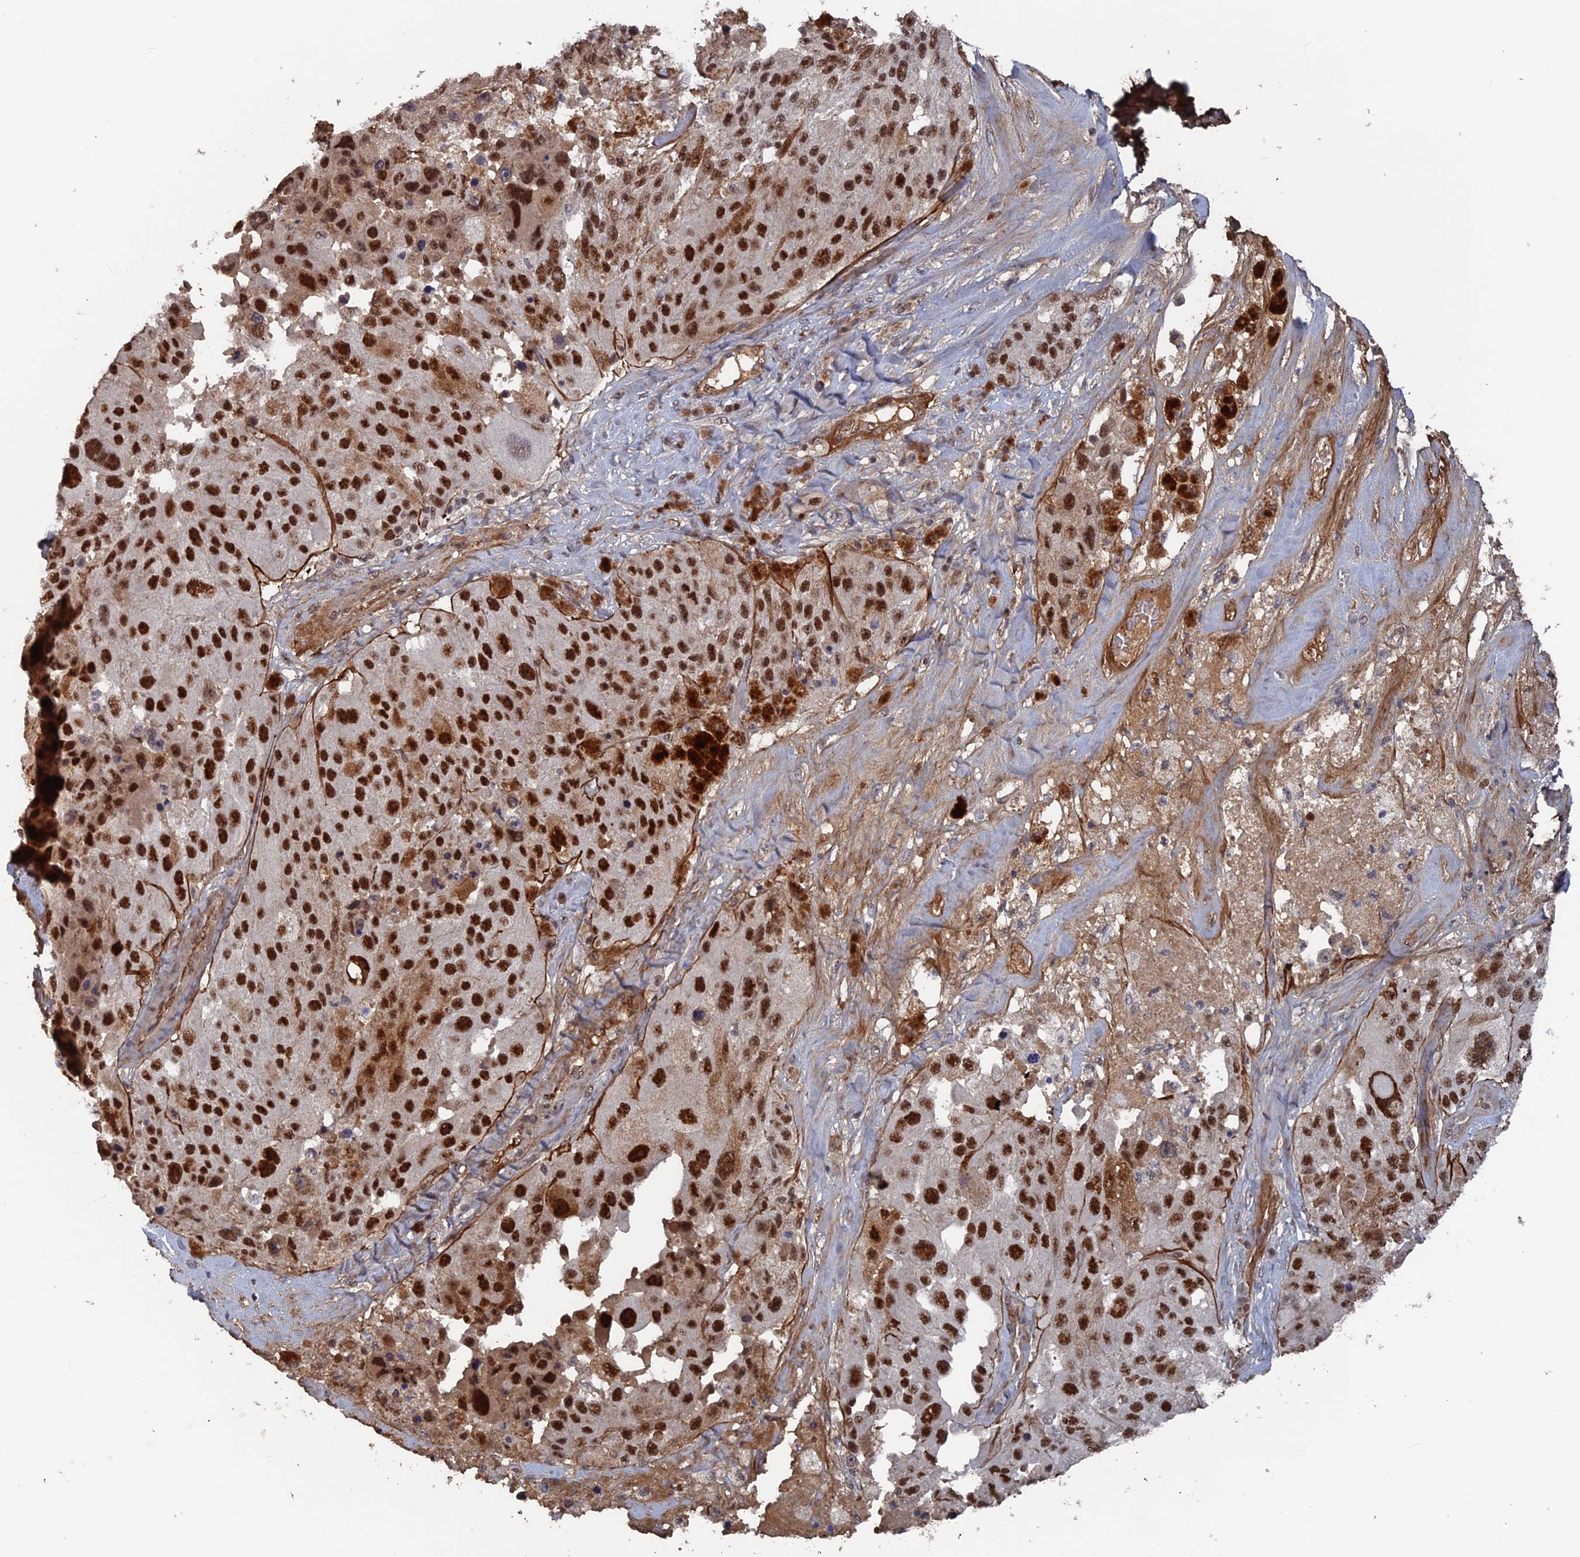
{"staining": {"intensity": "strong", "quantity": ">75%", "location": "nuclear"}, "tissue": "melanoma", "cell_type": "Tumor cells", "image_type": "cancer", "snomed": [{"axis": "morphology", "description": "Malignant melanoma, Metastatic site"}, {"axis": "topography", "description": "Lymph node"}], "caption": "DAB immunohistochemical staining of human malignant melanoma (metastatic site) displays strong nuclear protein expression in approximately >75% of tumor cells.", "gene": "SH3D21", "patient": {"sex": "male", "age": 62}}